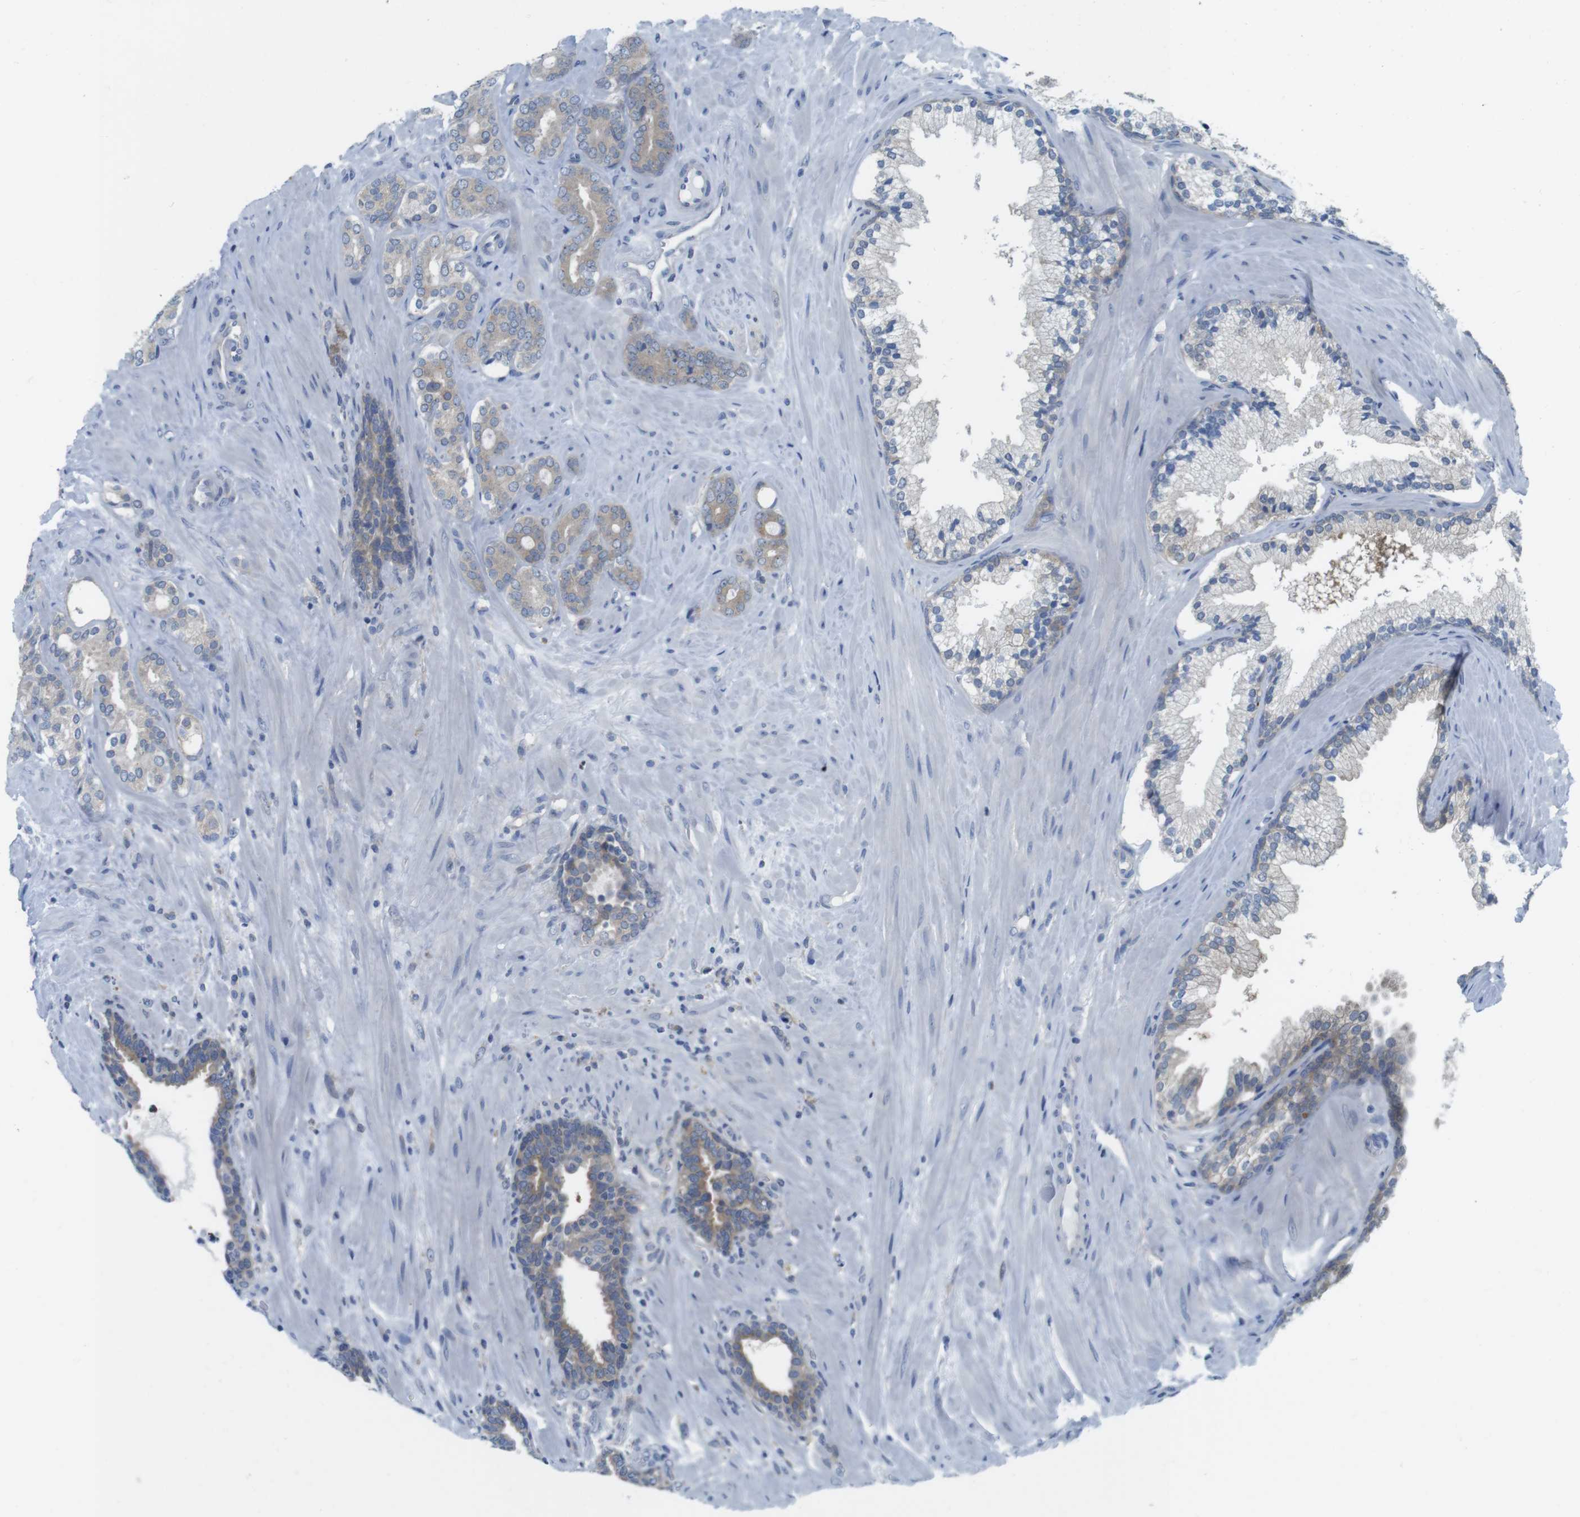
{"staining": {"intensity": "weak", "quantity": ">75%", "location": "cytoplasmic/membranous"}, "tissue": "prostate cancer", "cell_type": "Tumor cells", "image_type": "cancer", "snomed": [{"axis": "morphology", "description": "Adenocarcinoma, Low grade"}, {"axis": "topography", "description": "Prostate"}], "caption": "Weak cytoplasmic/membranous expression for a protein is identified in about >75% of tumor cells of prostate cancer using immunohistochemistry (IHC).", "gene": "CASP2", "patient": {"sex": "male", "age": 63}}